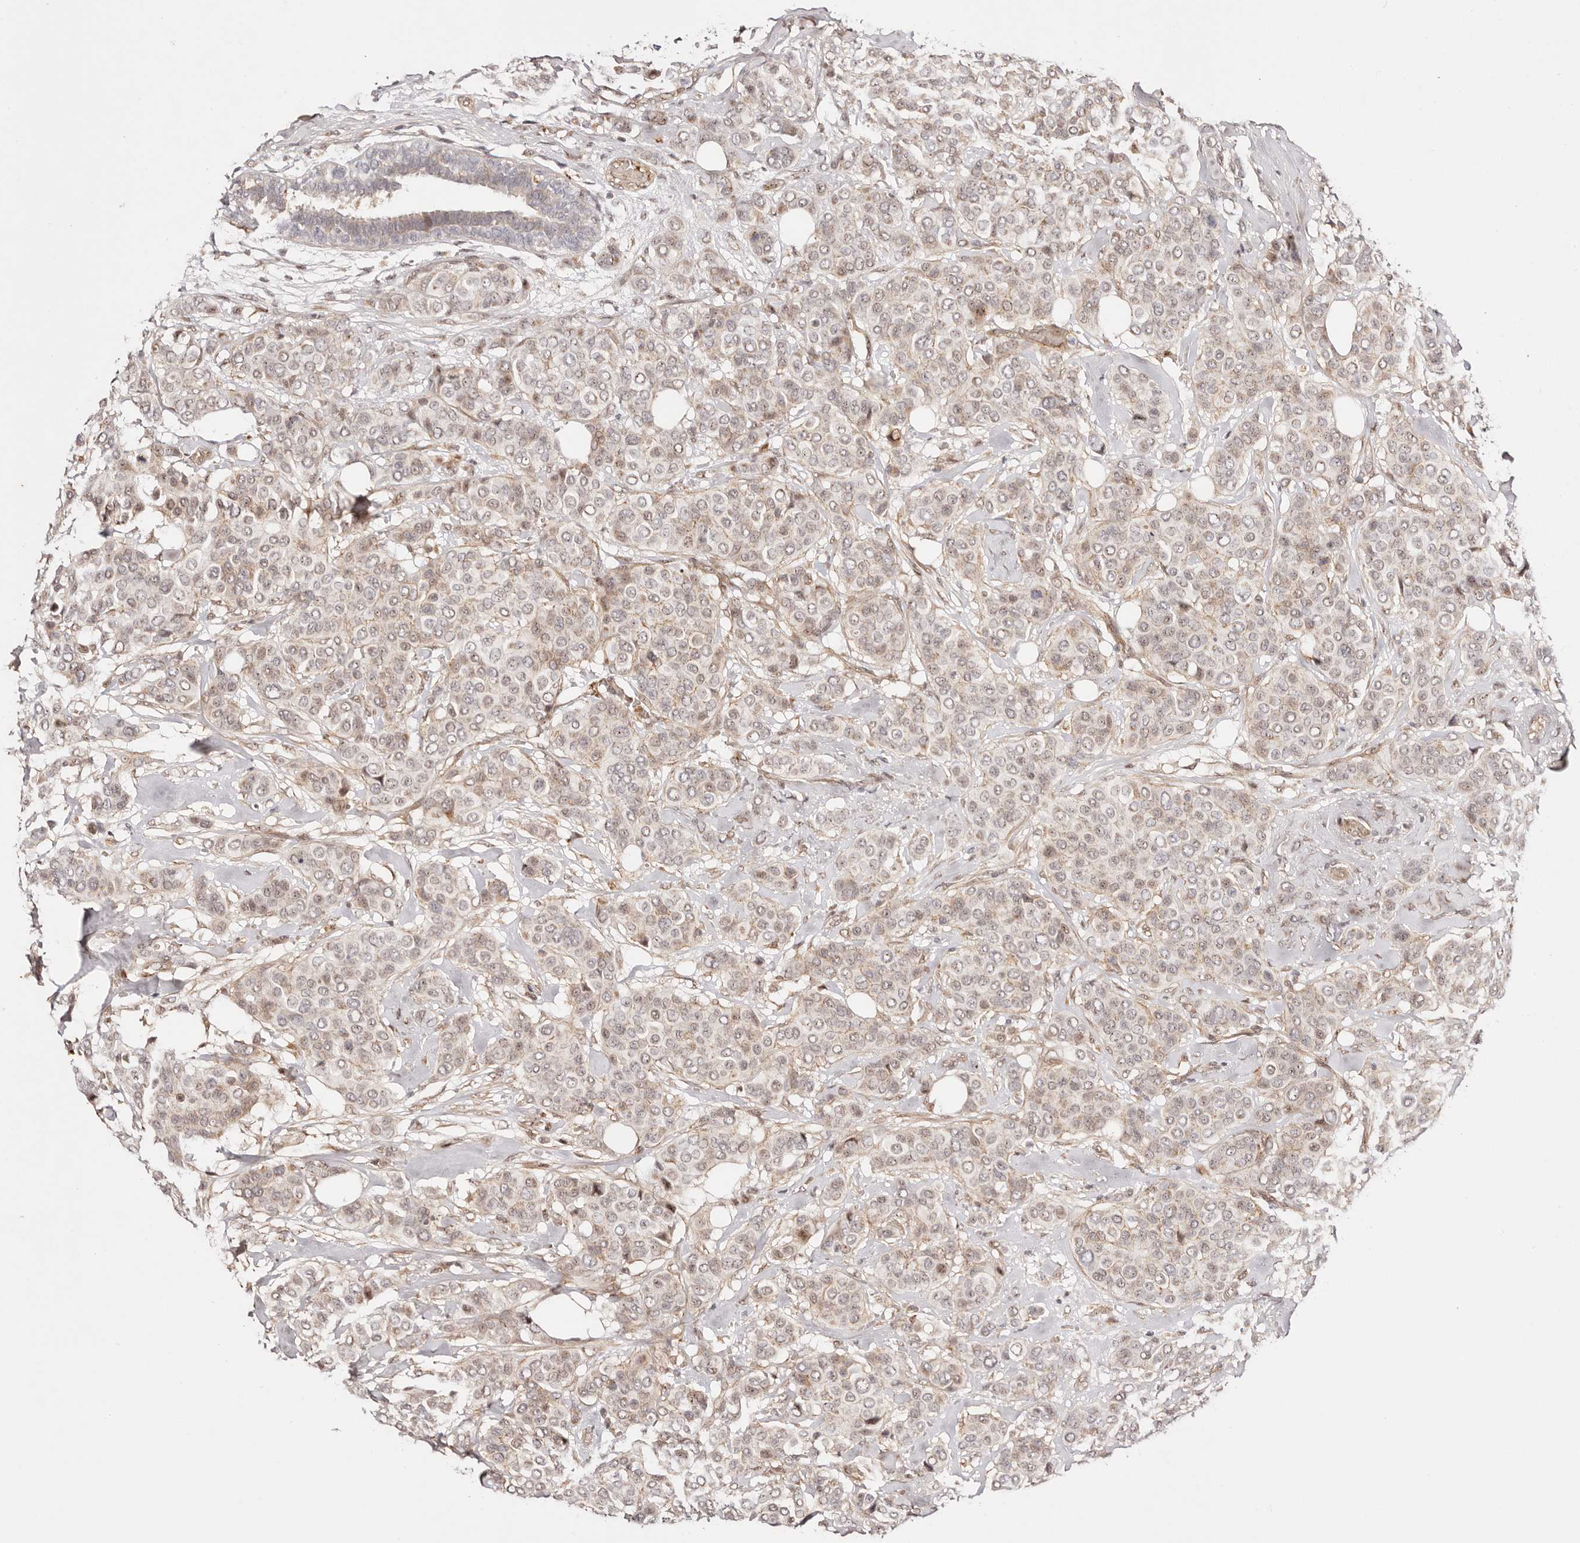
{"staining": {"intensity": "weak", "quantity": "25%-75%", "location": "nuclear"}, "tissue": "breast cancer", "cell_type": "Tumor cells", "image_type": "cancer", "snomed": [{"axis": "morphology", "description": "Lobular carcinoma"}, {"axis": "topography", "description": "Breast"}], "caption": "Breast cancer stained with a protein marker shows weak staining in tumor cells.", "gene": "WRN", "patient": {"sex": "female", "age": 51}}